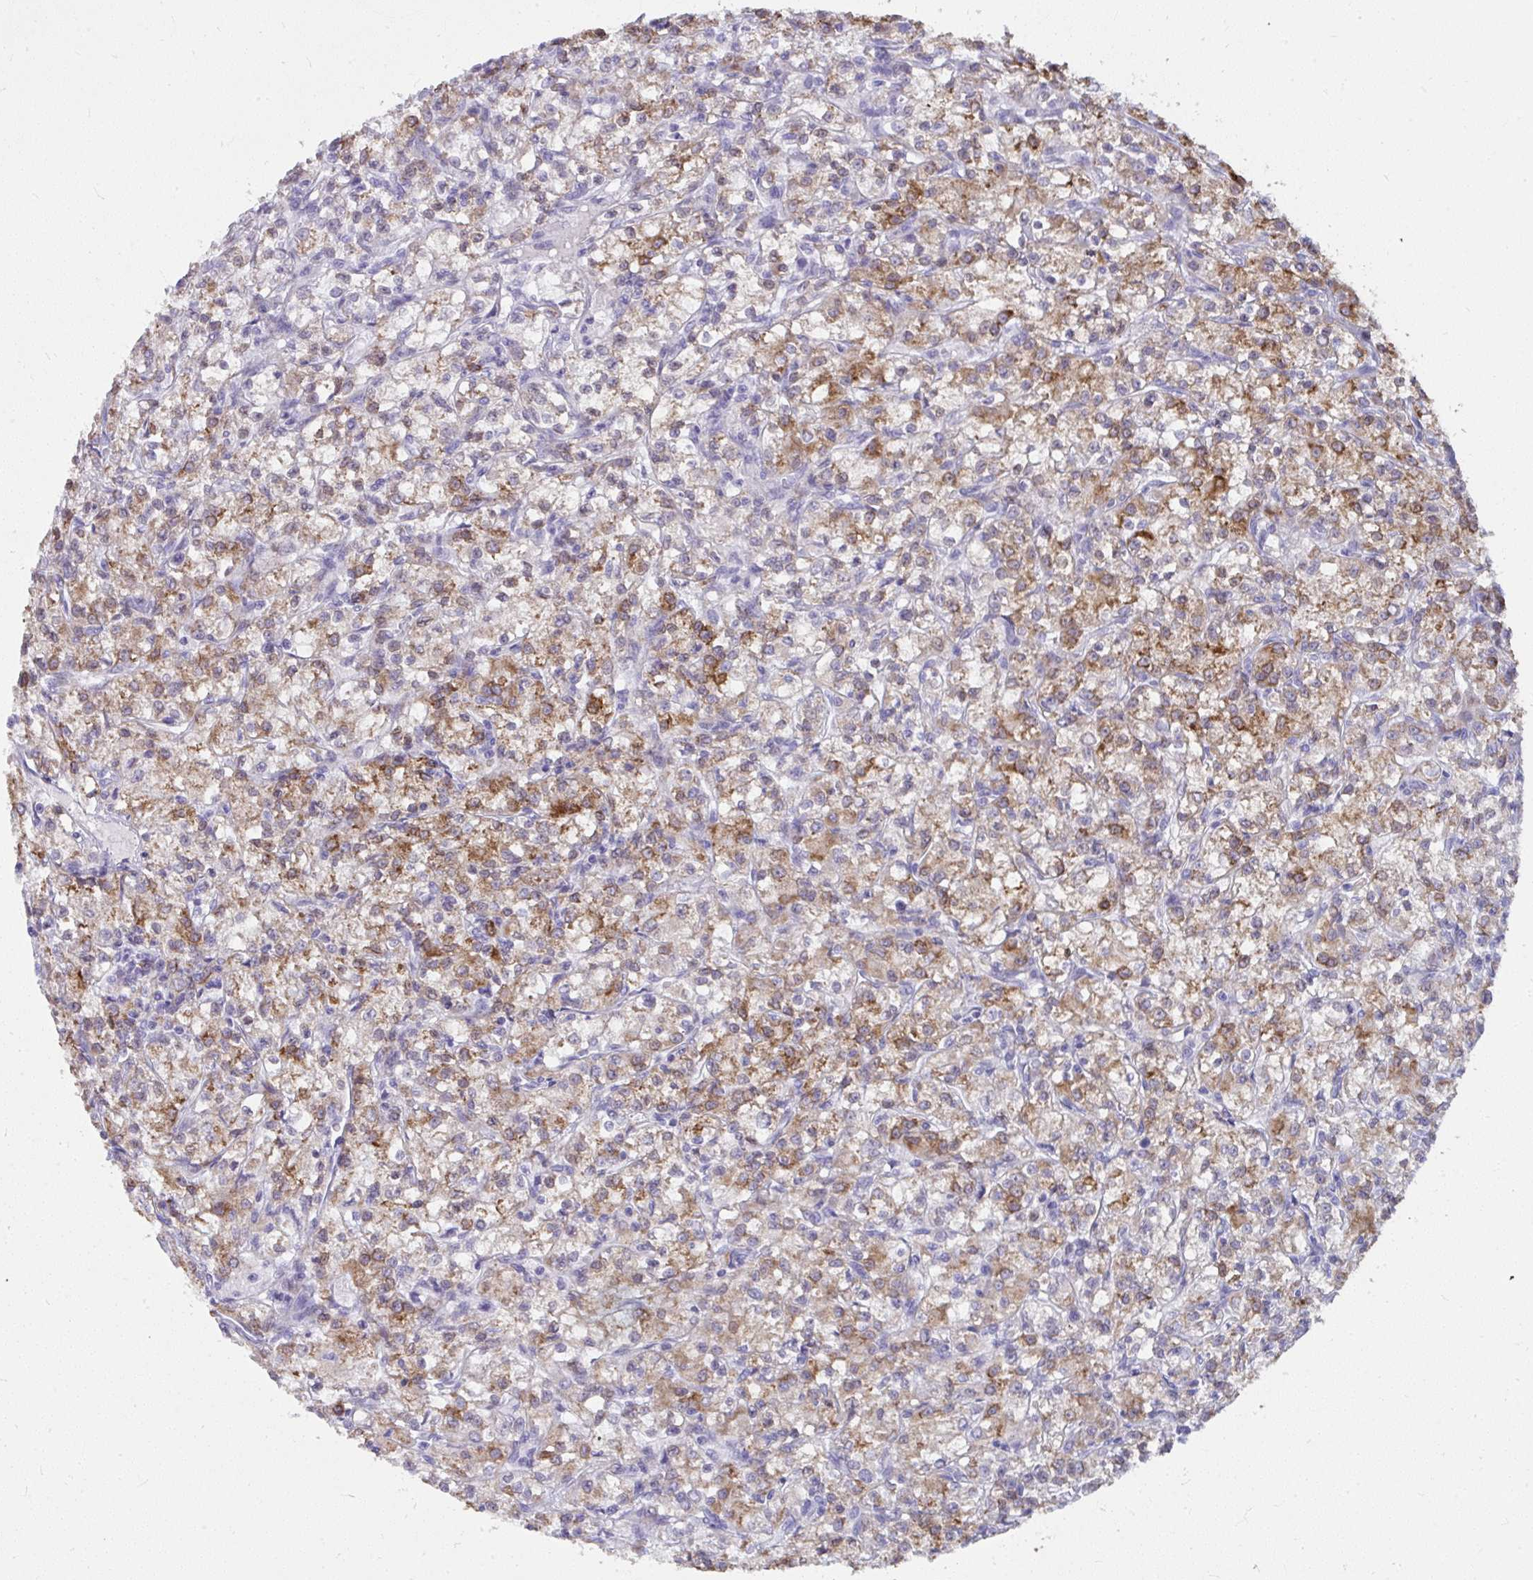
{"staining": {"intensity": "moderate", "quantity": "25%-75%", "location": "cytoplasmic/membranous"}, "tissue": "renal cancer", "cell_type": "Tumor cells", "image_type": "cancer", "snomed": [{"axis": "morphology", "description": "Adenocarcinoma, NOS"}, {"axis": "topography", "description": "Kidney"}], "caption": "A histopathology image of human adenocarcinoma (renal) stained for a protein shows moderate cytoplasmic/membranous brown staining in tumor cells. (brown staining indicates protein expression, while blue staining denotes nuclei).", "gene": "UGT3A2", "patient": {"sex": "female", "age": 59}}